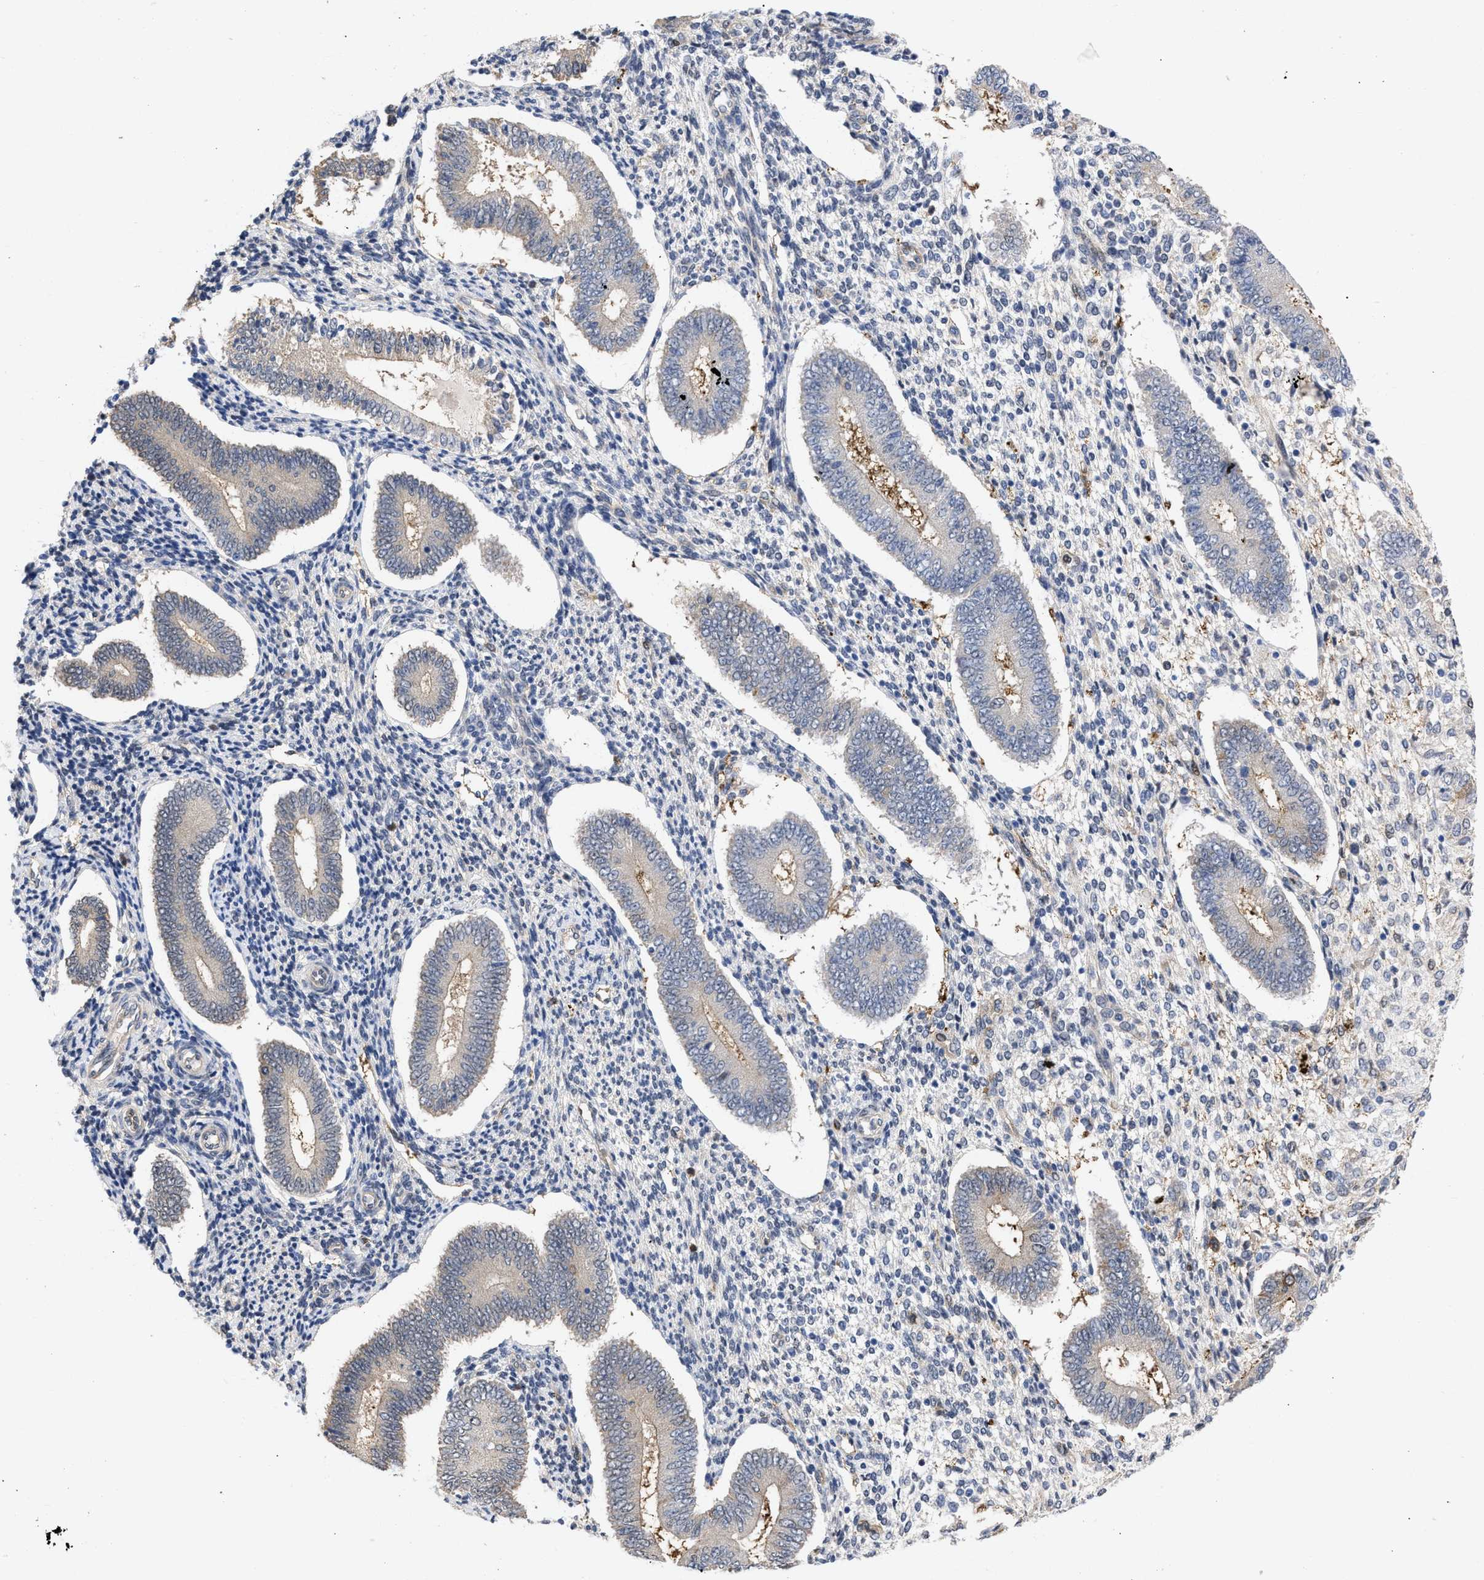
{"staining": {"intensity": "weak", "quantity": "<25%", "location": "cytoplasmic/membranous"}, "tissue": "endometrium", "cell_type": "Cells in endometrial stroma", "image_type": "normal", "snomed": [{"axis": "morphology", "description": "Normal tissue, NOS"}, {"axis": "topography", "description": "Endometrium"}], "caption": "DAB immunohistochemical staining of benign endometrium demonstrates no significant positivity in cells in endometrial stroma.", "gene": "THRA", "patient": {"sex": "female", "age": 42}}